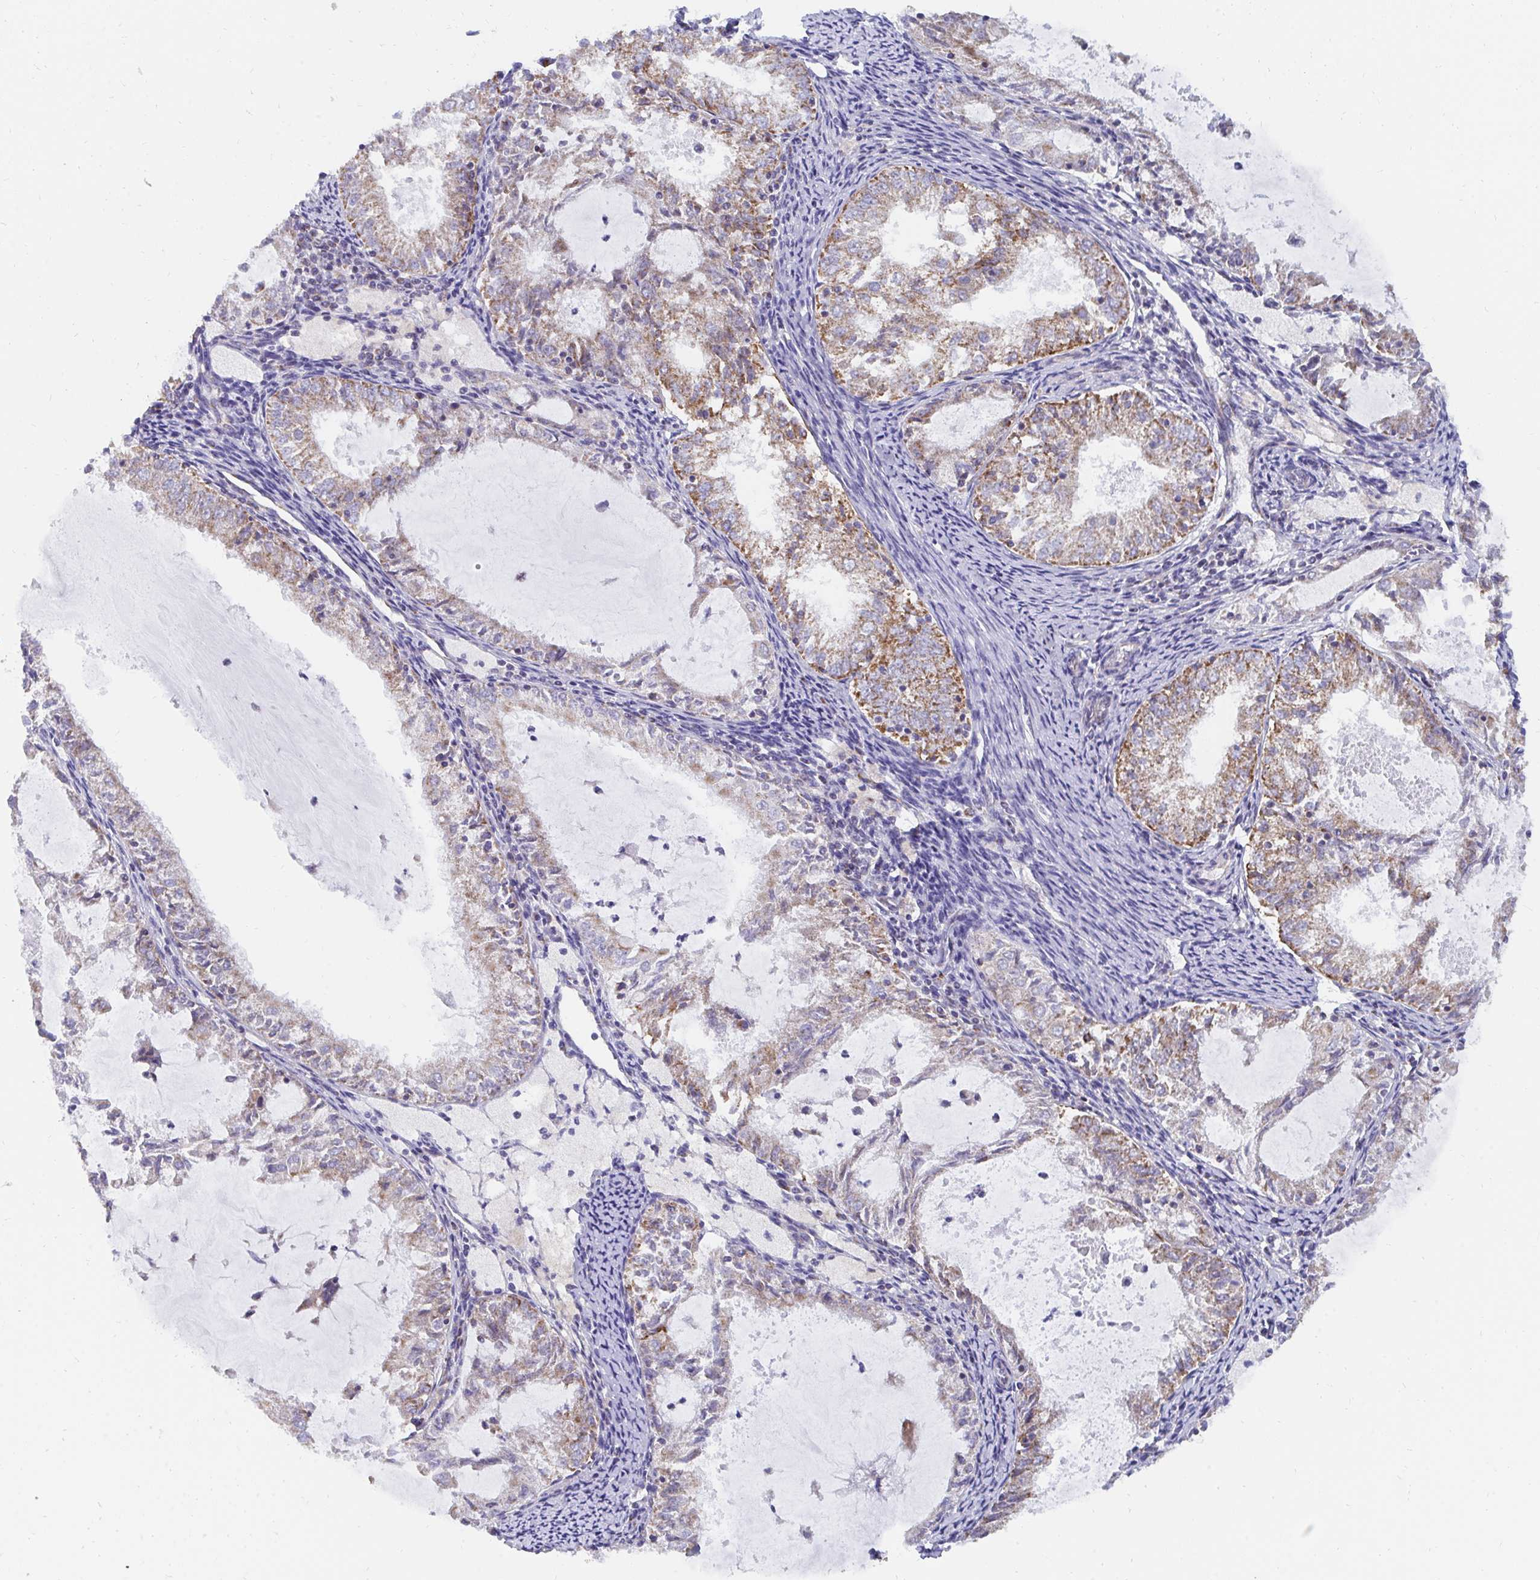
{"staining": {"intensity": "moderate", "quantity": "25%-75%", "location": "cytoplasmic/membranous"}, "tissue": "endometrial cancer", "cell_type": "Tumor cells", "image_type": "cancer", "snomed": [{"axis": "morphology", "description": "Adenocarcinoma, NOS"}, {"axis": "topography", "description": "Endometrium"}], "caption": "Approximately 25%-75% of tumor cells in endometrial adenocarcinoma reveal moderate cytoplasmic/membranous protein positivity as visualized by brown immunohistochemical staining.", "gene": "PC", "patient": {"sex": "female", "age": 57}}